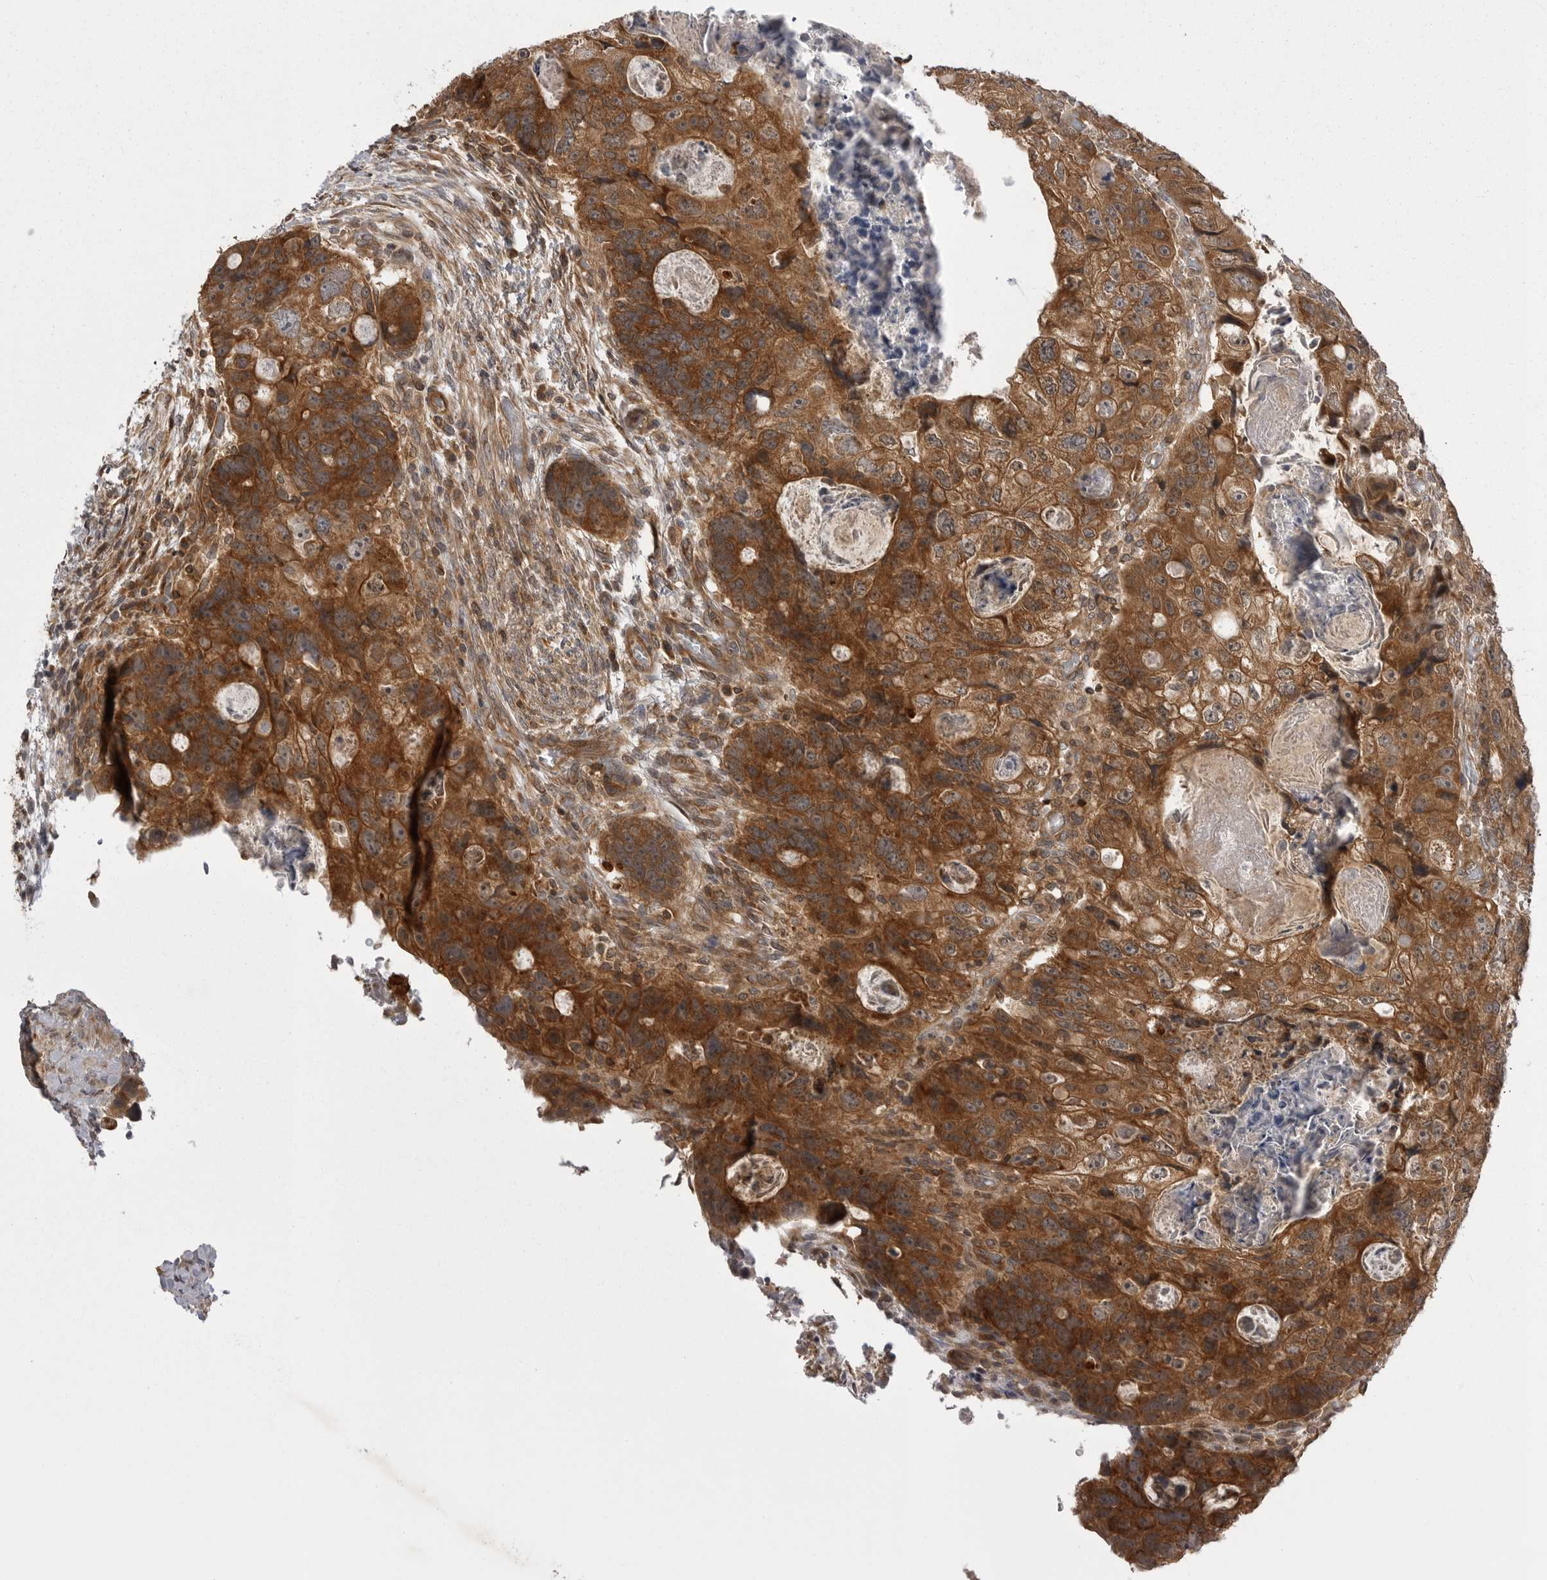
{"staining": {"intensity": "strong", "quantity": ">75%", "location": "cytoplasmic/membranous"}, "tissue": "colorectal cancer", "cell_type": "Tumor cells", "image_type": "cancer", "snomed": [{"axis": "morphology", "description": "Adenocarcinoma, NOS"}, {"axis": "topography", "description": "Rectum"}], "caption": "Human colorectal cancer stained for a protein (brown) demonstrates strong cytoplasmic/membranous positive expression in about >75% of tumor cells.", "gene": "STK24", "patient": {"sex": "male", "age": 59}}